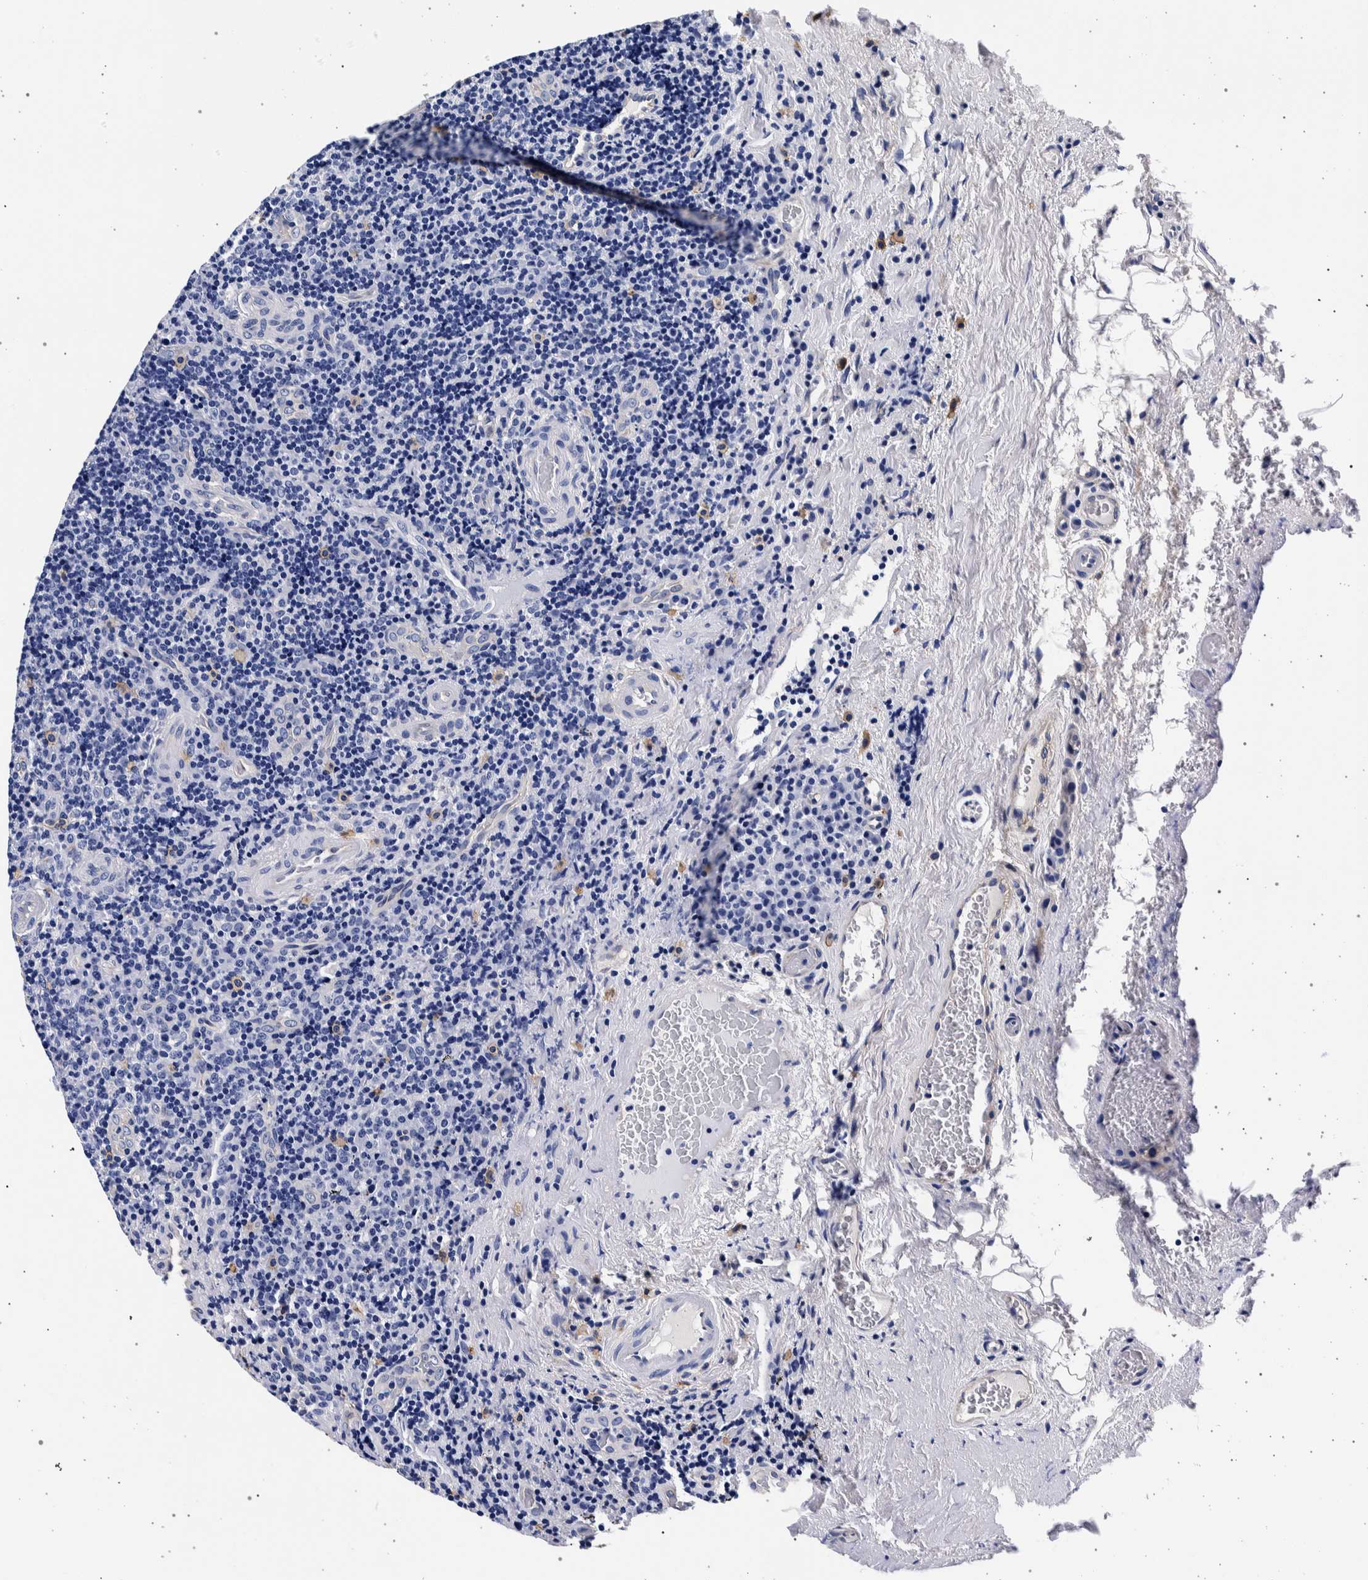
{"staining": {"intensity": "negative", "quantity": "none", "location": "none"}, "tissue": "lymphoma", "cell_type": "Tumor cells", "image_type": "cancer", "snomed": [{"axis": "morphology", "description": "Malignant lymphoma, non-Hodgkin's type, High grade"}, {"axis": "topography", "description": "Tonsil"}], "caption": "This is an IHC image of high-grade malignant lymphoma, non-Hodgkin's type. There is no staining in tumor cells.", "gene": "NIBAN2", "patient": {"sex": "female", "age": 36}}